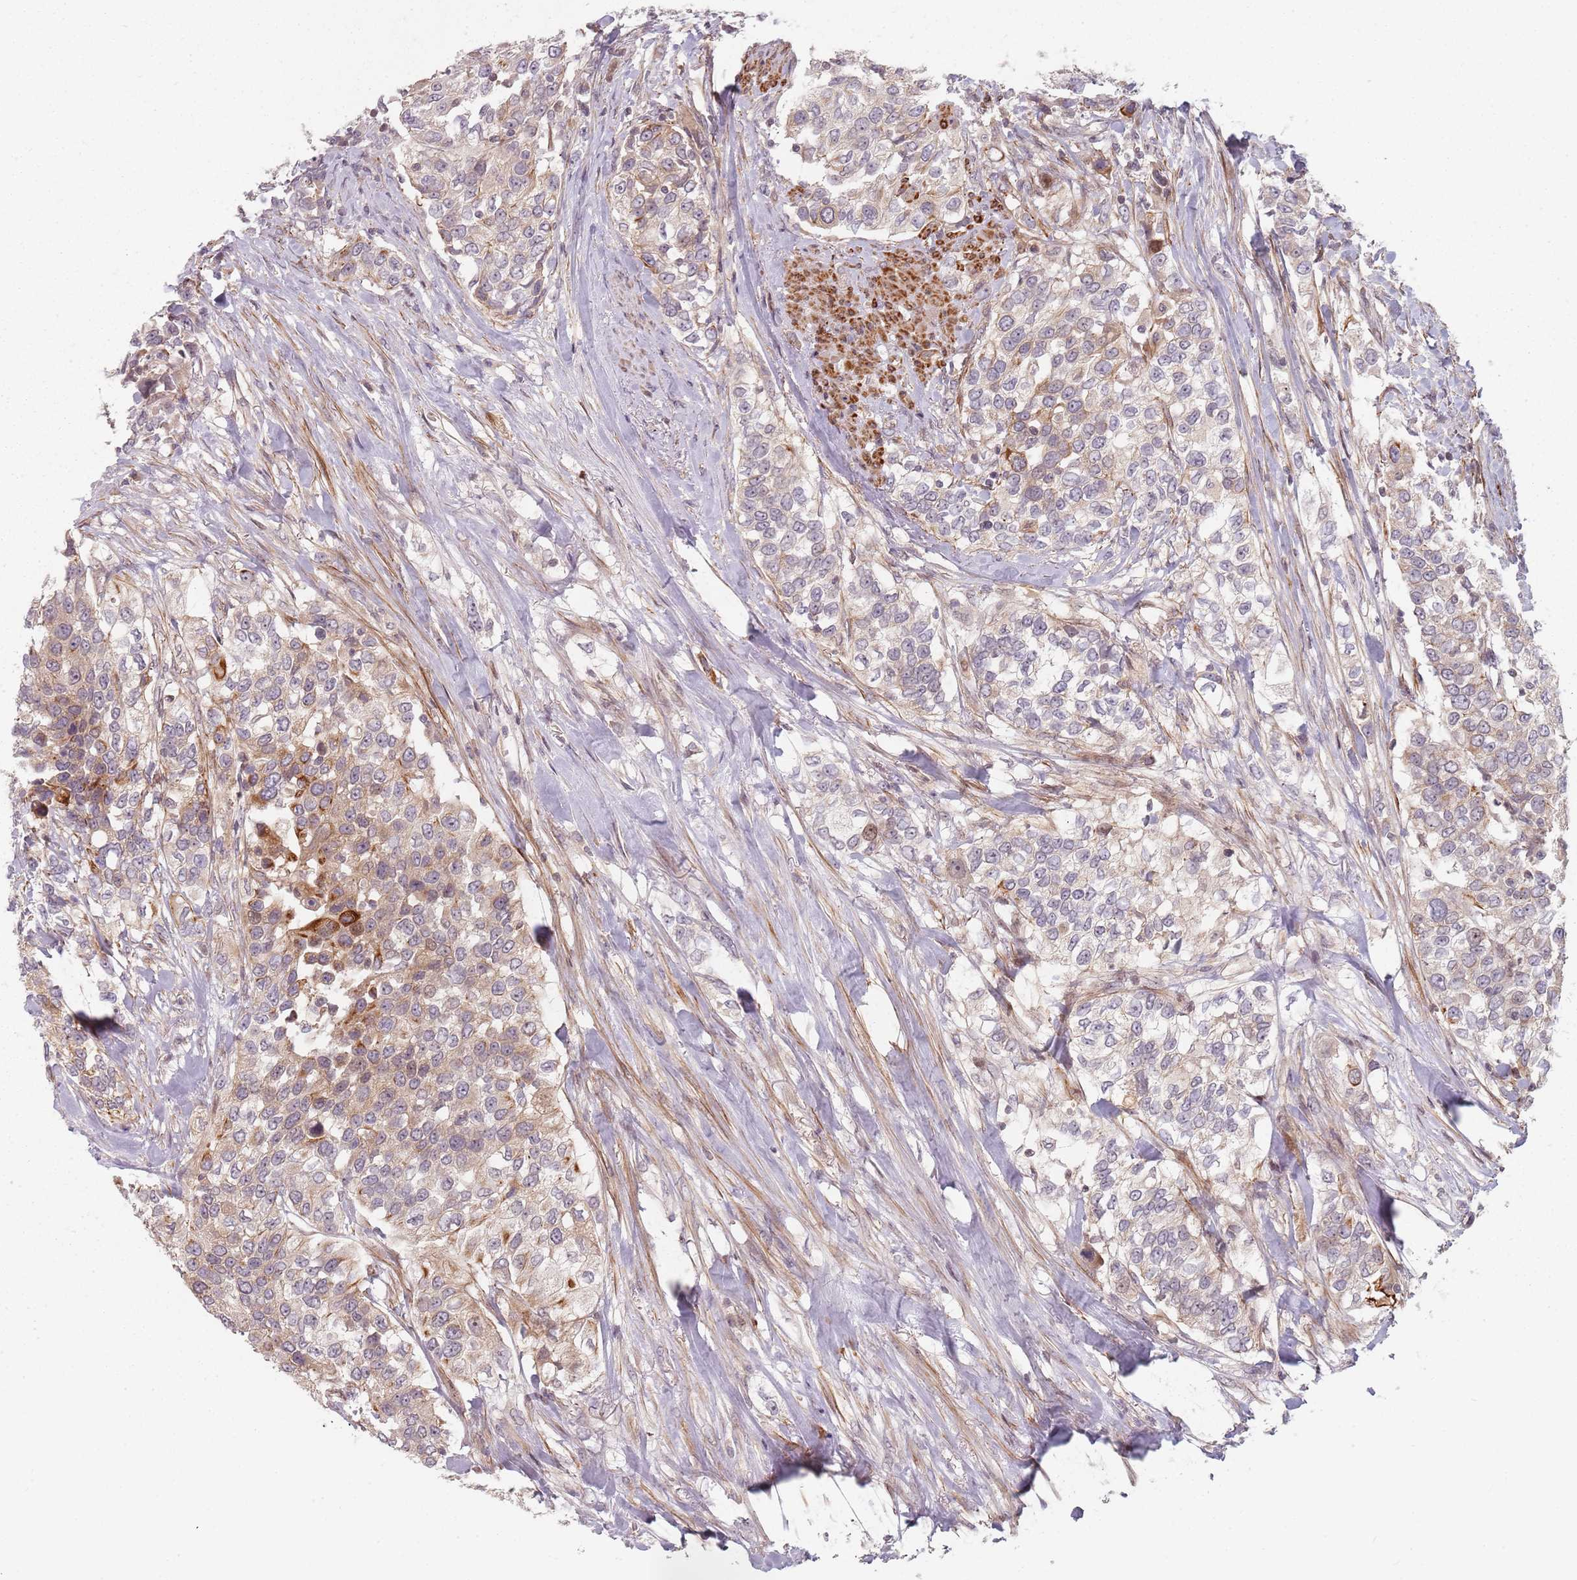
{"staining": {"intensity": "weak", "quantity": "<25%", "location": "cytoplasmic/membranous"}, "tissue": "urothelial cancer", "cell_type": "Tumor cells", "image_type": "cancer", "snomed": [{"axis": "morphology", "description": "Urothelial carcinoma, High grade"}, {"axis": "topography", "description": "Urinary bladder"}], "caption": "IHC of human high-grade urothelial carcinoma demonstrates no staining in tumor cells.", "gene": "RPS6KA2", "patient": {"sex": "female", "age": 80}}